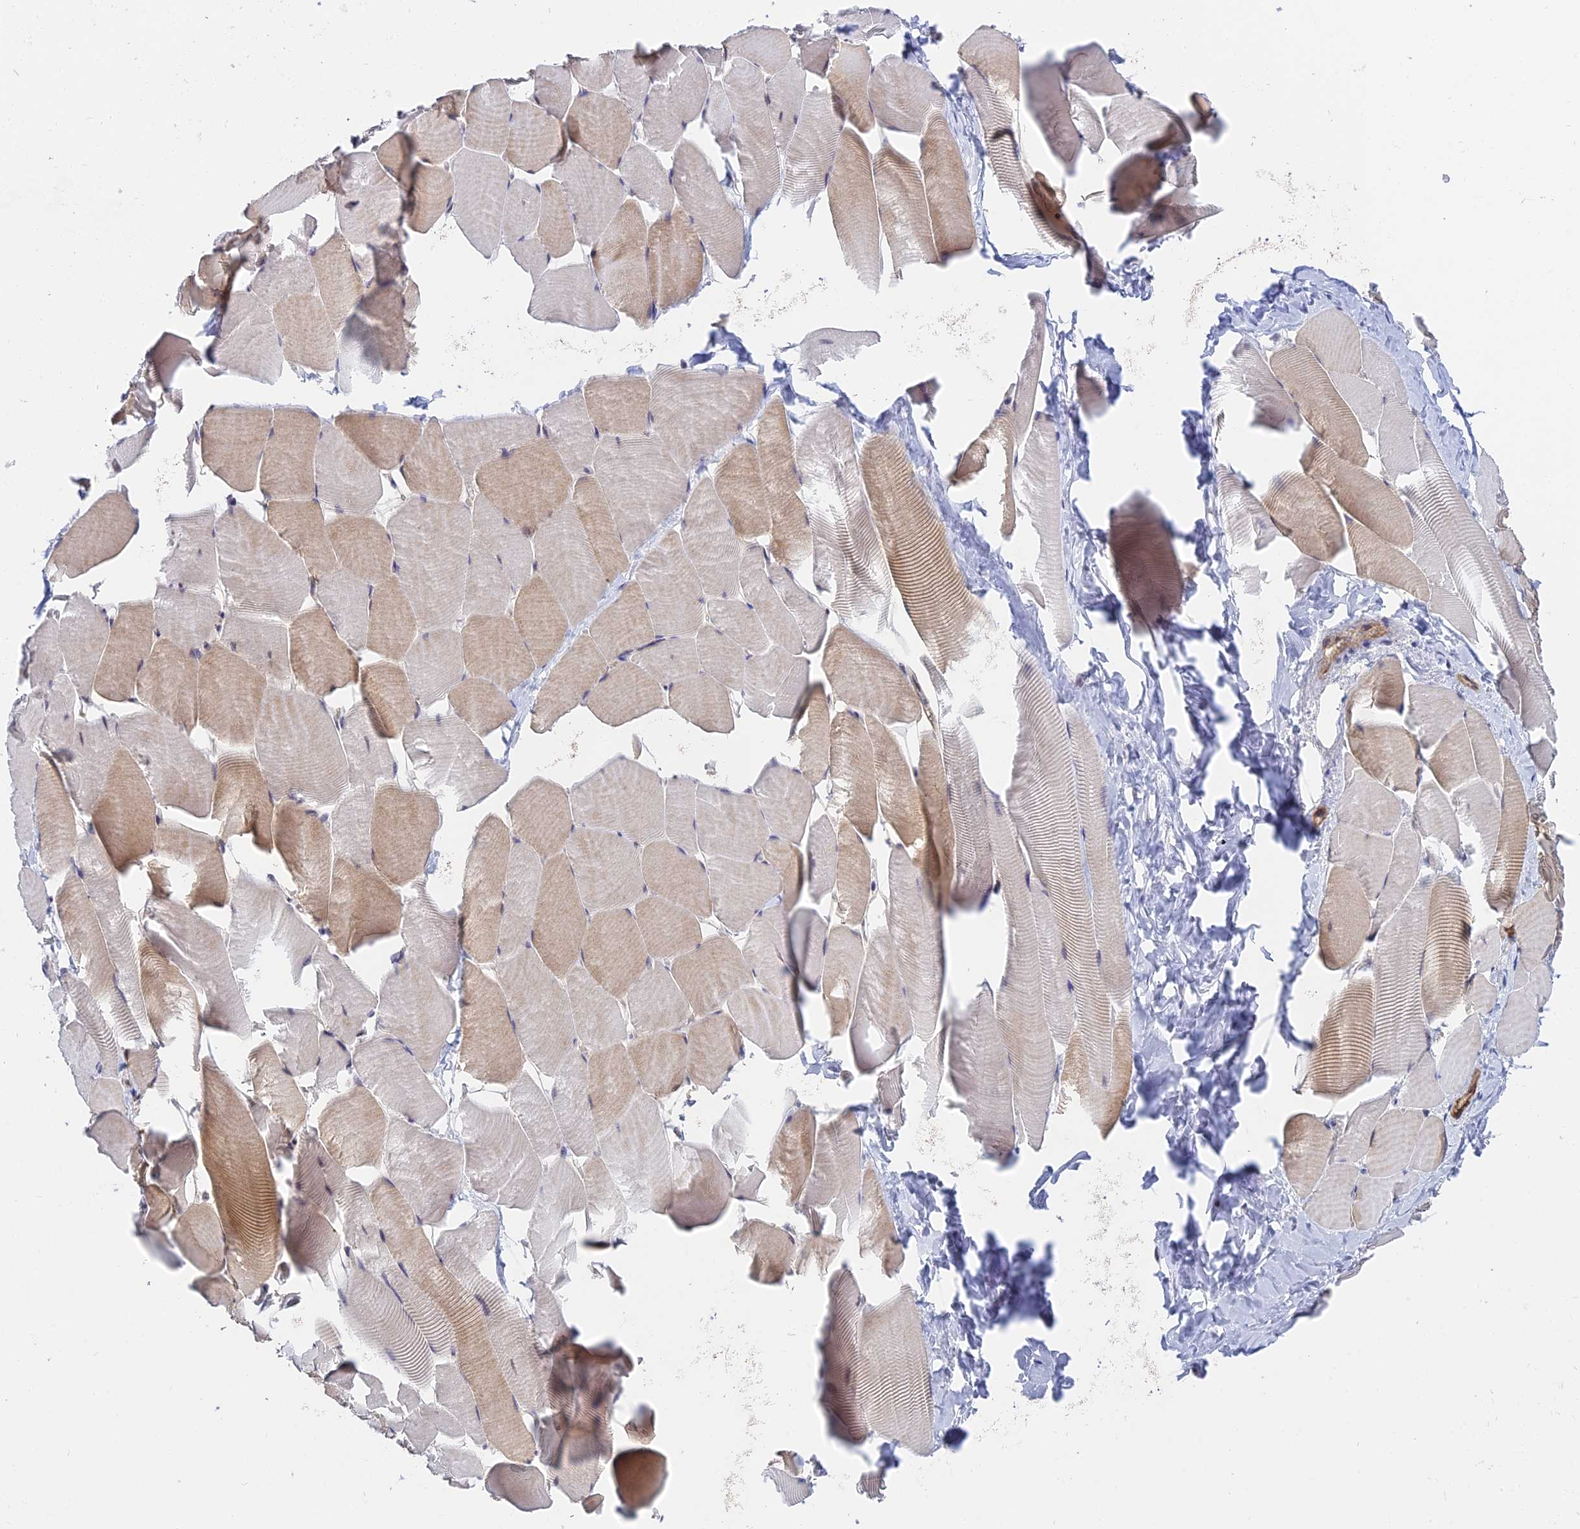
{"staining": {"intensity": "moderate", "quantity": "25%-75%", "location": "cytoplasmic/membranous"}, "tissue": "skeletal muscle", "cell_type": "Myocytes", "image_type": "normal", "snomed": [{"axis": "morphology", "description": "Normal tissue, NOS"}, {"axis": "topography", "description": "Skeletal muscle"}], "caption": "IHC image of benign human skeletal muscle stained for a protein (brown), which exhibits medium levels of moderate cytoplasmic/membranous expression in about 25%-75% of myocytes.", "gene": "NSMCE1", "patient": {"sex": "male", "age": 25}}